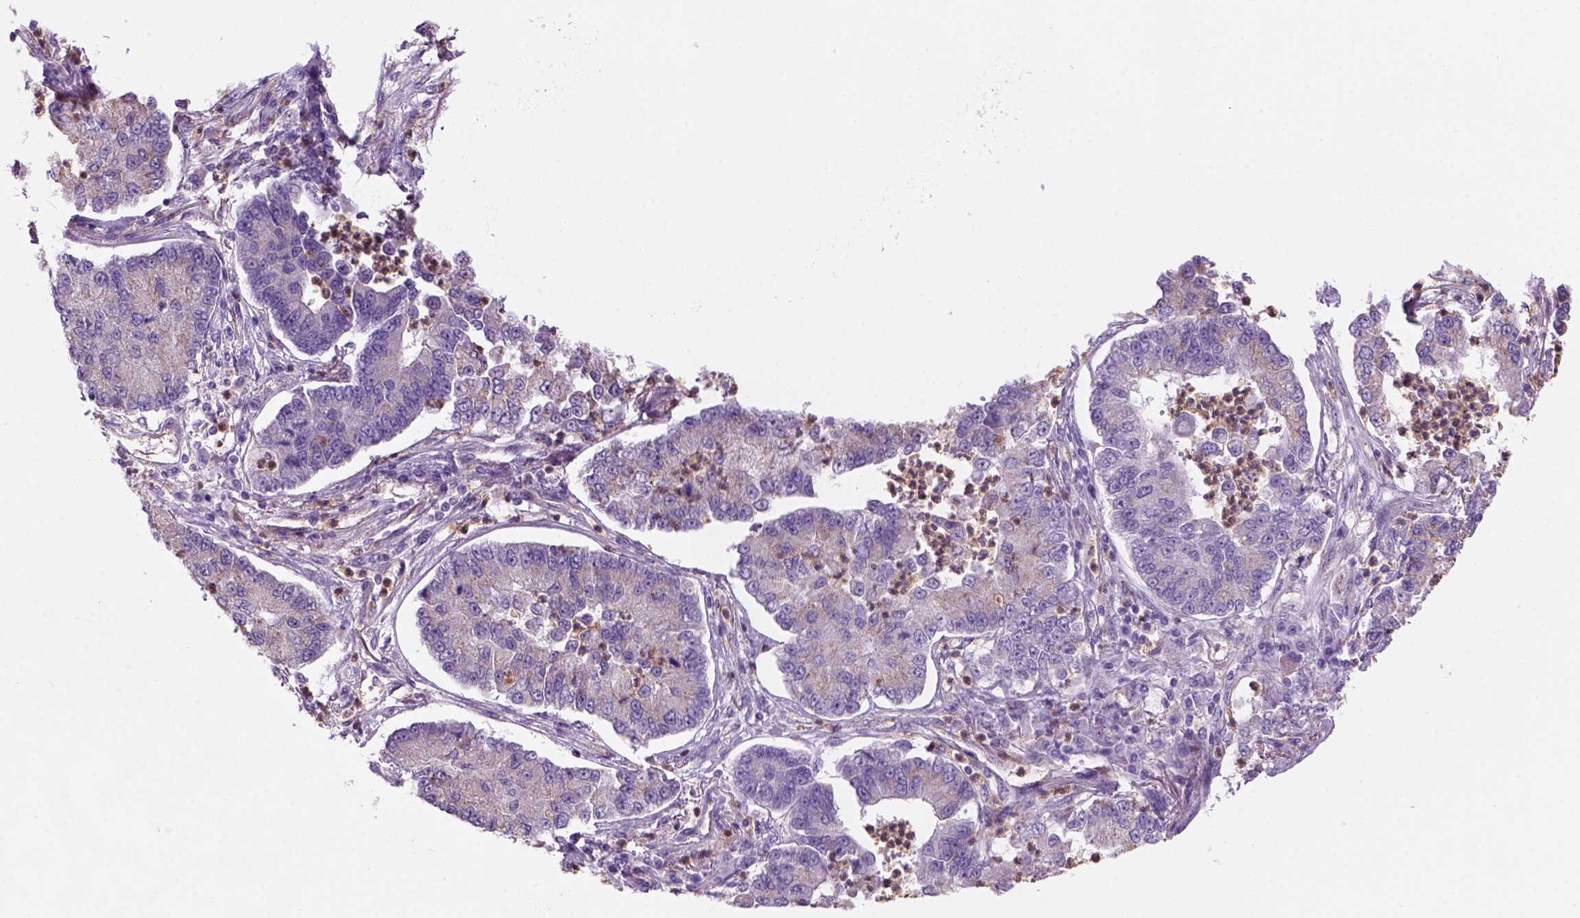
{"staining": {"intensity": "negative", "quantity": "none", "location": "none"}, "tissue": "lung cancer", "cell_type": "Tumor cells", "image_type": "cancer", "snomed": [{"axis": "morphology", "description": "Adenocarcinoma, NOS"}, {"axis": "topography", "description": "Lung"}], "caption": "High power microscopy image of an IHC image of adenocarcinoma (lung), revealing no significant expression in tumor cells.", "gene": "CD84", "patient": {"sex": "female", "age": 57}}